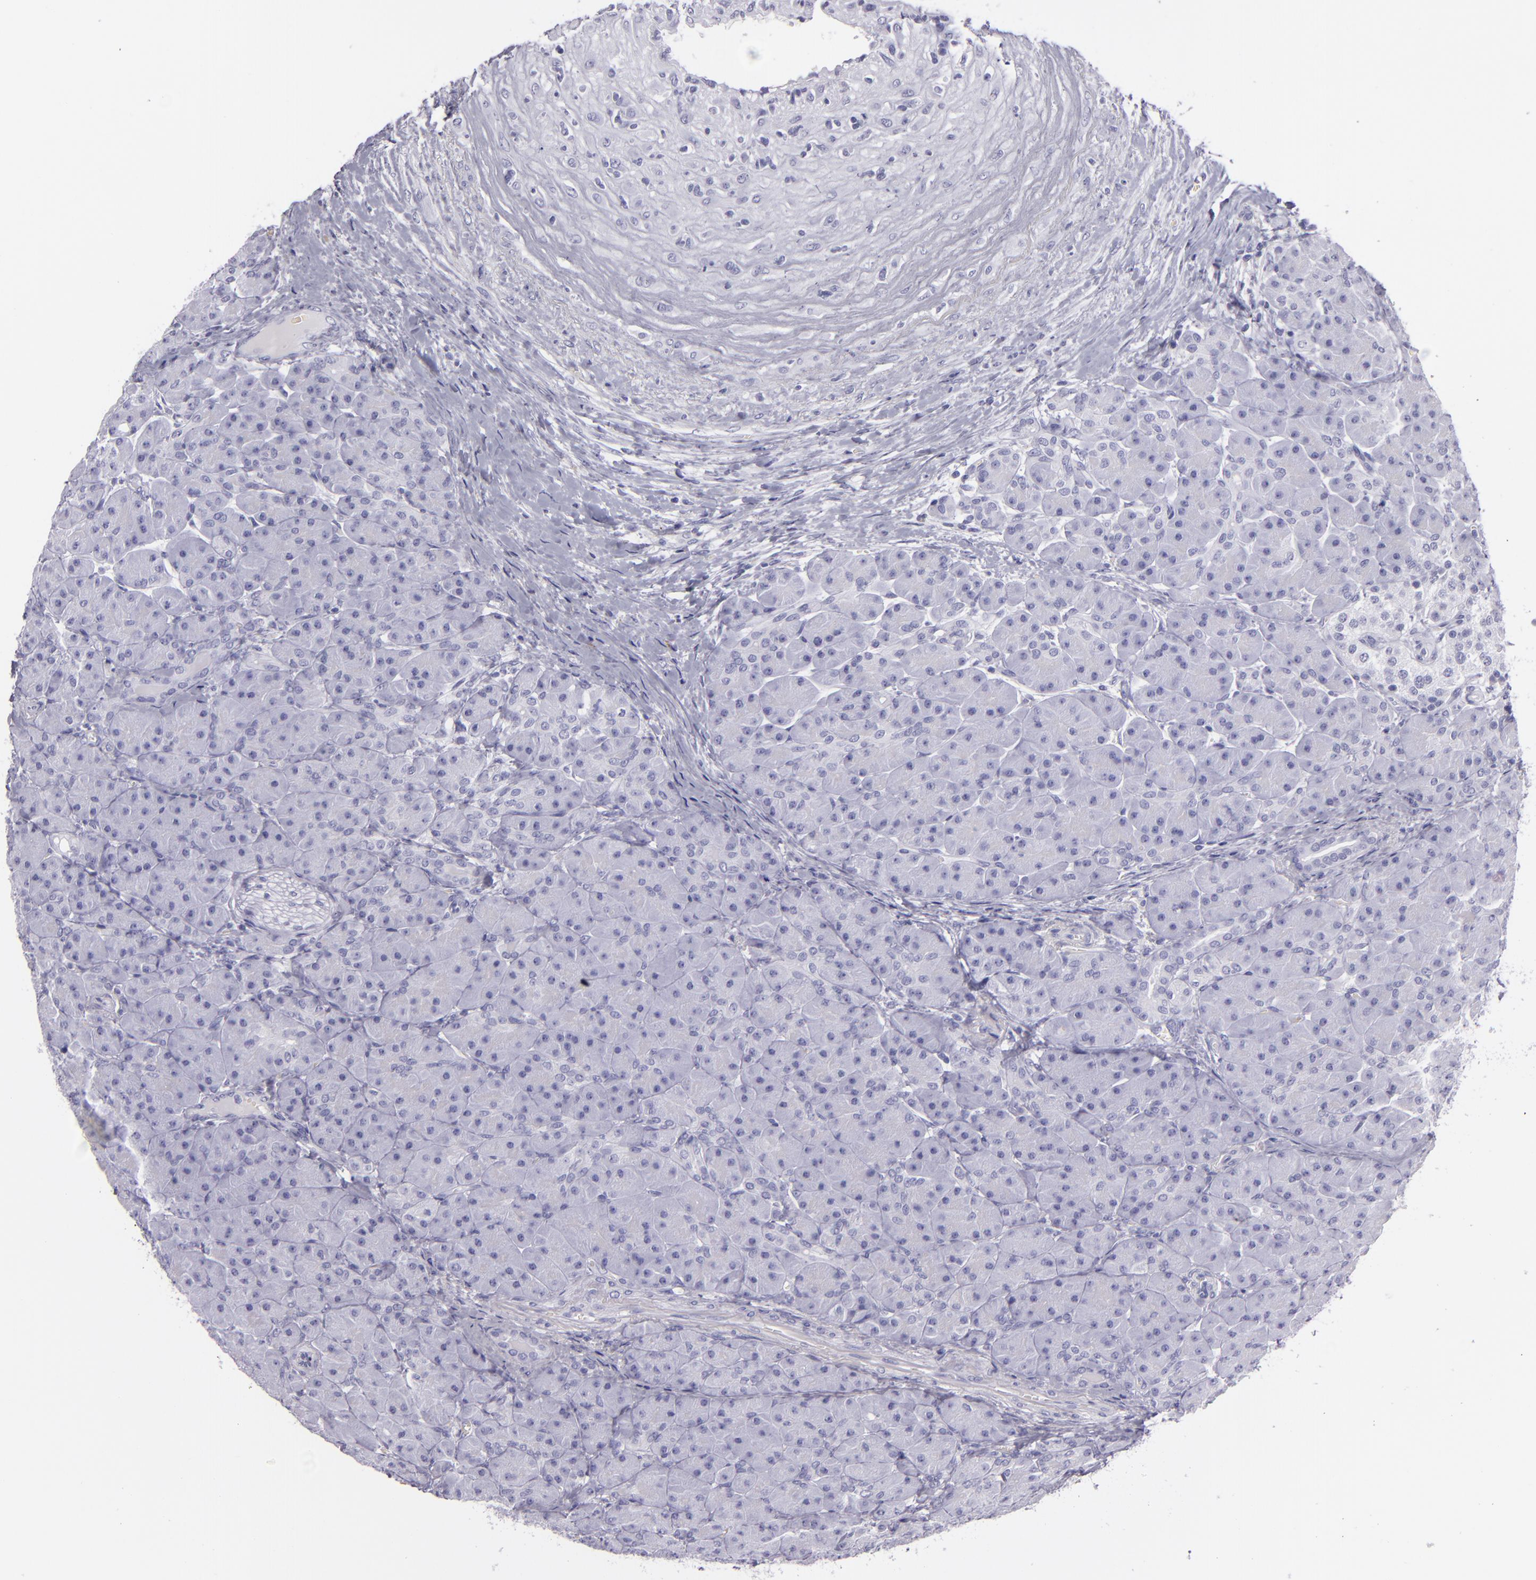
{"staining": {"intensity": "negative", "quantity": "none", "location": "none"}, "tissue": "pancreas", "cell_type": "Exocrine glandular cells", "image_type": "normal", "snomed": [{"axis": "morphology", "description": "Normal tissue, NOS"}, {"axis": "topography", "description": "Pancreas"}], "caption": "Human pancreas stained for a protein using IHC reveals no staining in exocrine glandular cells.", "gene": "CR2", "patient": {"sex": "male", "age": 66}}